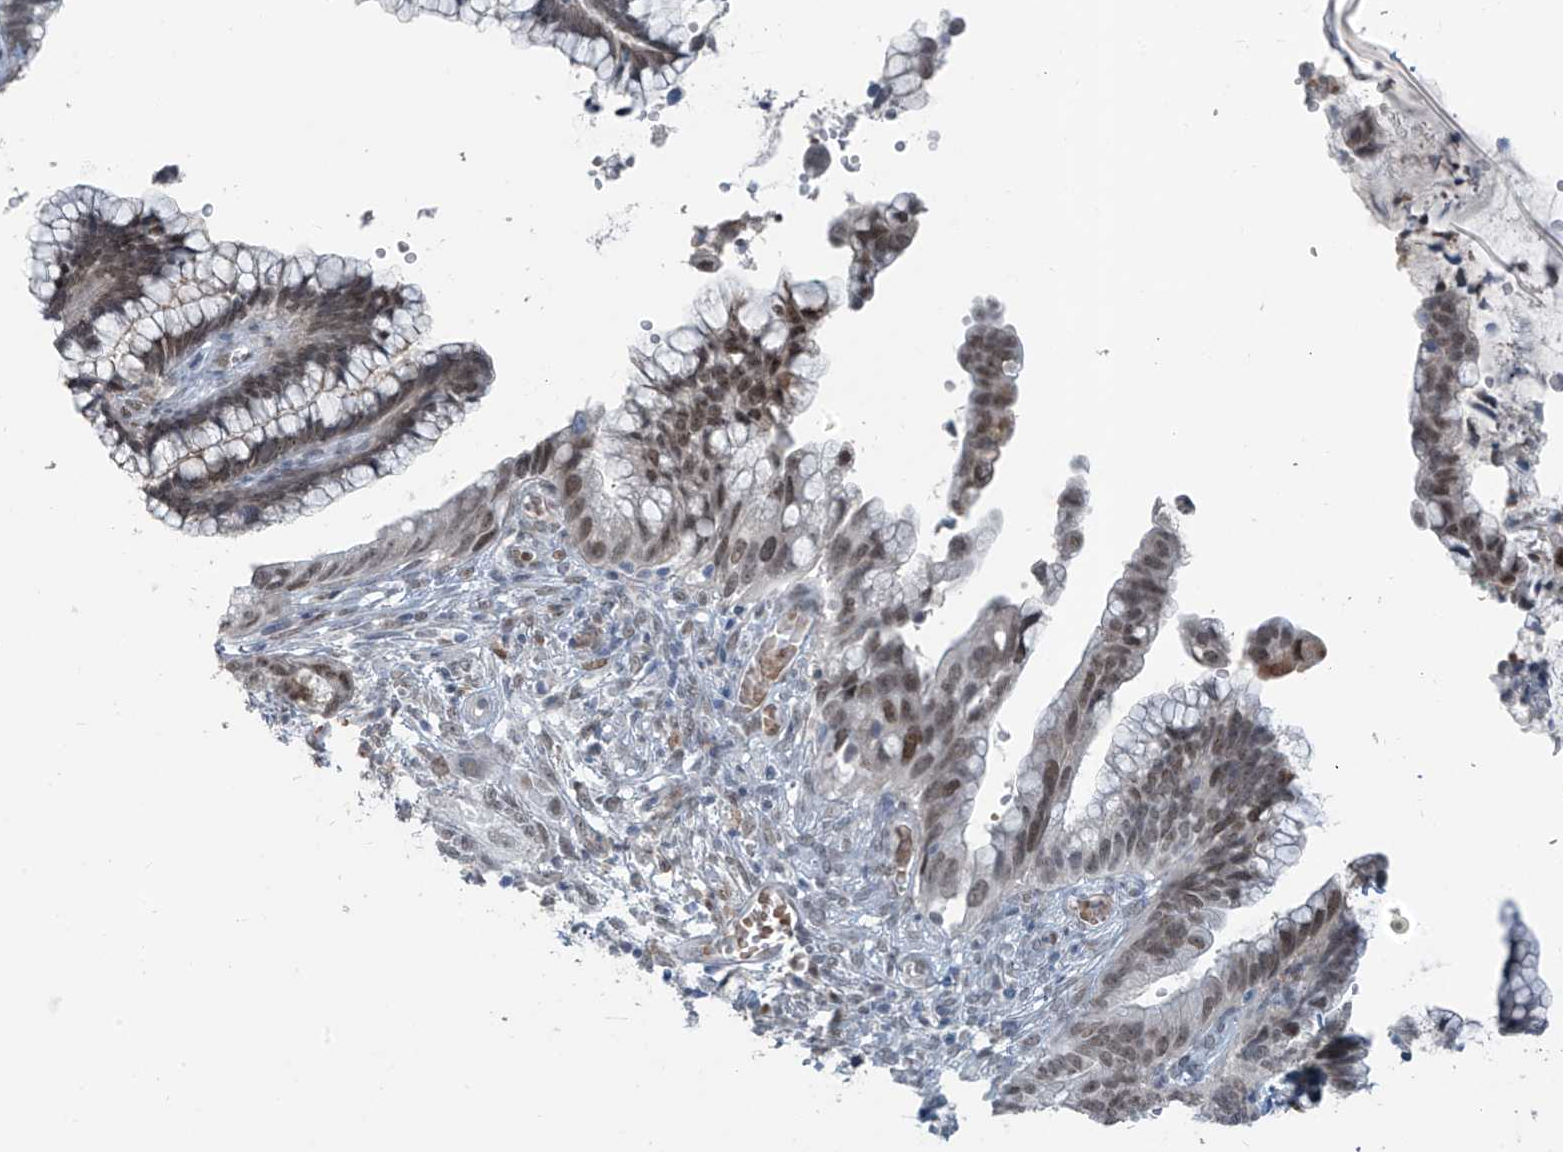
{"staining": {"intensity": "moderate", "quantity": ">75%", "location": "nuclear"}, "tissue": "cervical cancer", "cell_type": "Tumor cells", "image_type": "cancer", "snomed": [{"axis": "morphology", "description": "Adenocarcinoma, NOS"}, {"axis": "topography", "description": "Cervix"}], "caption": "High-power microscopy captured an immunohistochemistry (IHC) histopathology image of adenocarcinoma (cervical), revealing moderate nuclear expression in about >75% of tumor cells.", "gene": "MCM9", "patient": {"sex": "female", "age": 44}}